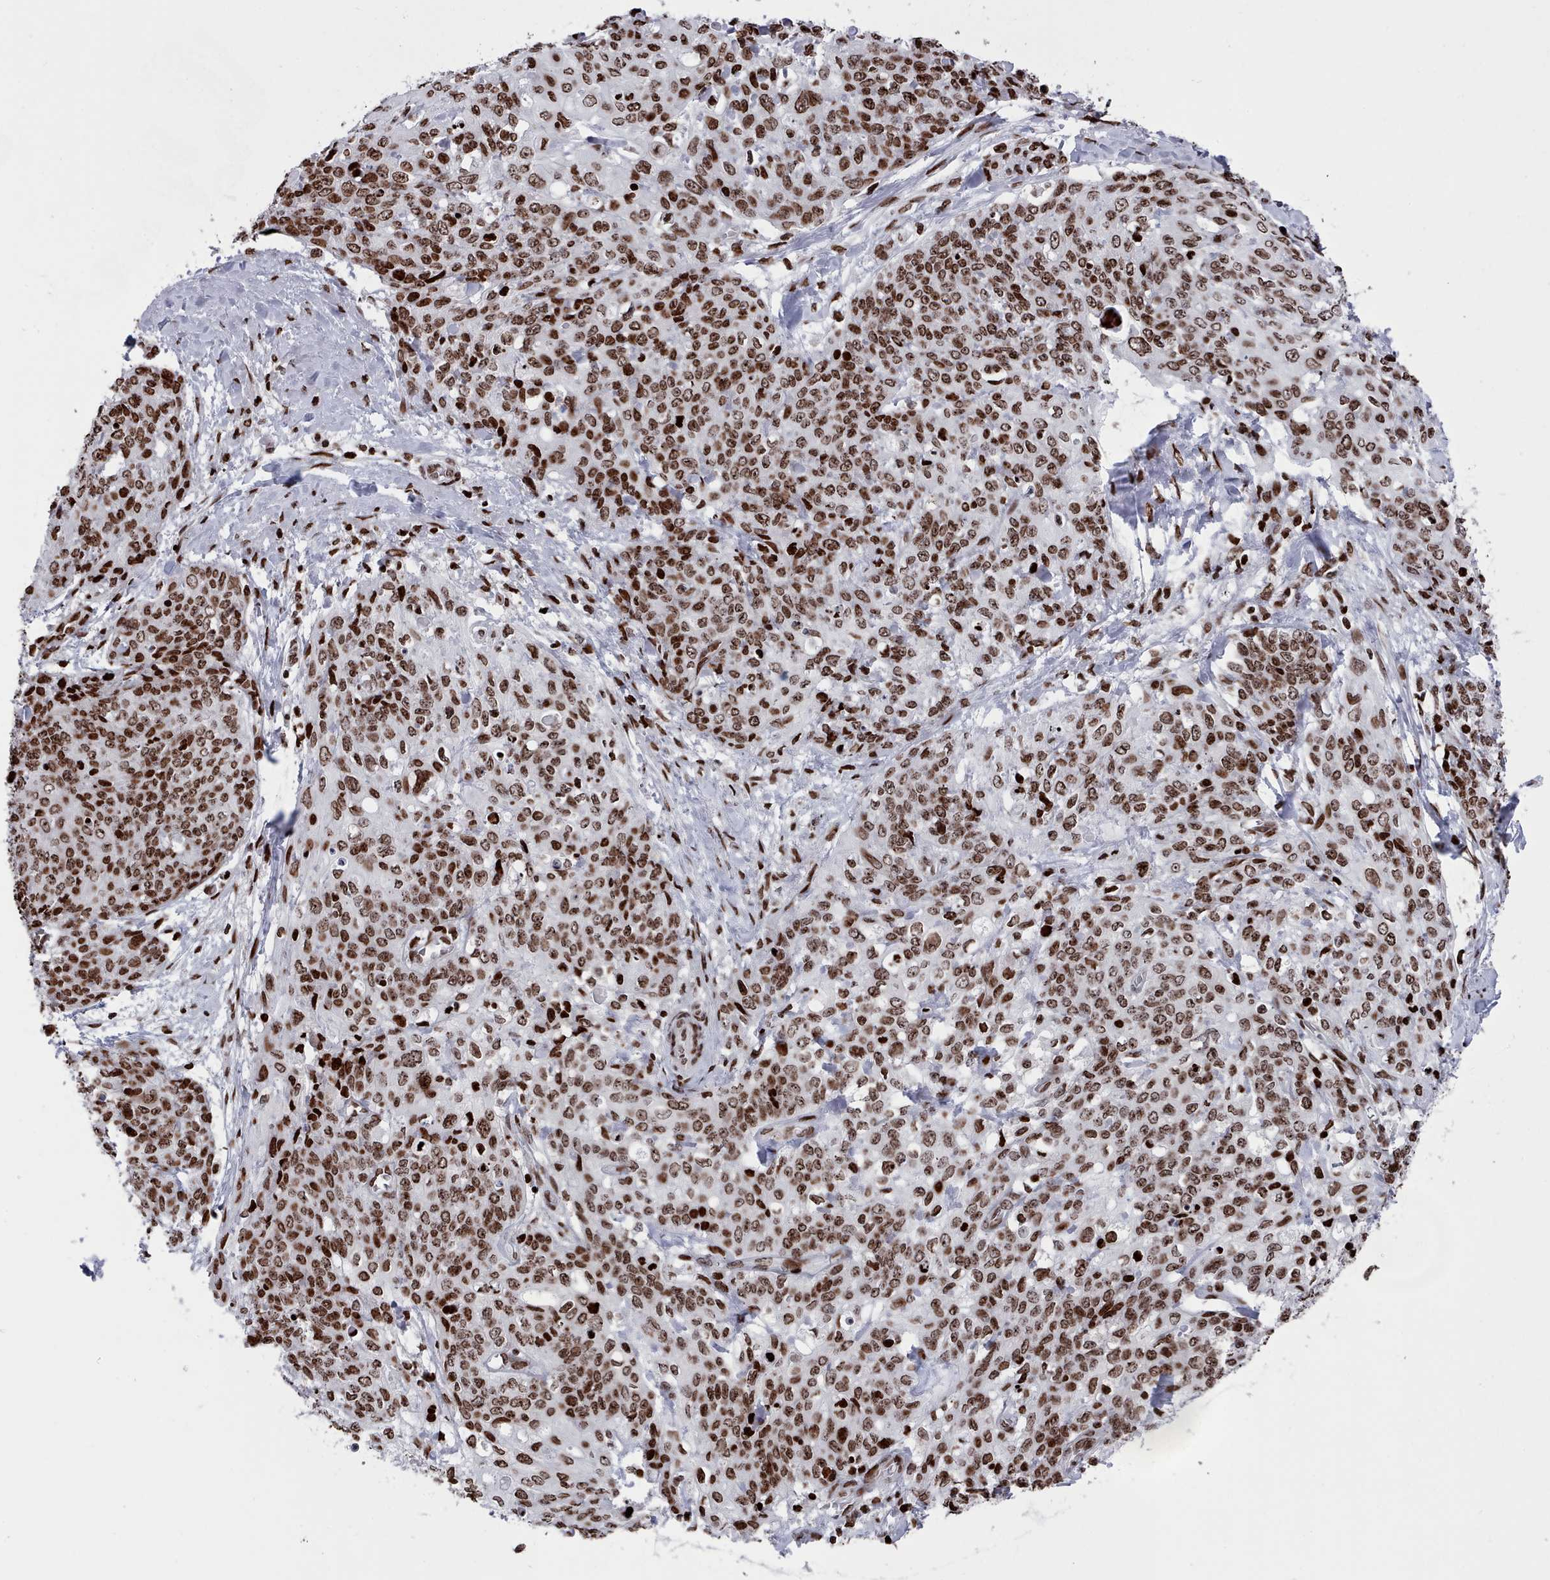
{"staining": {"intensity": "strong", "quantity": ">75%", "location": "nuclear"}, "tissue": "skin cancer", "cell_type": "Tumor cells", "image_type": "cancer", "snomed": [{"axis": "morphology", "description": "Squamous cell carcinoma, NOS"}, {"axis": "topography", "description": "Skin"}, {"axis": "topography", "description": "Vulva"}], "caption": "About >75% of tumor cells in skin cancer (squamous cell carcinoma) reveal strong nuclear protein staining as visualized by brown immunohistochemical staining.", "gene": "PCDHB12", "patient": {"sex": "female", "age": 85}}